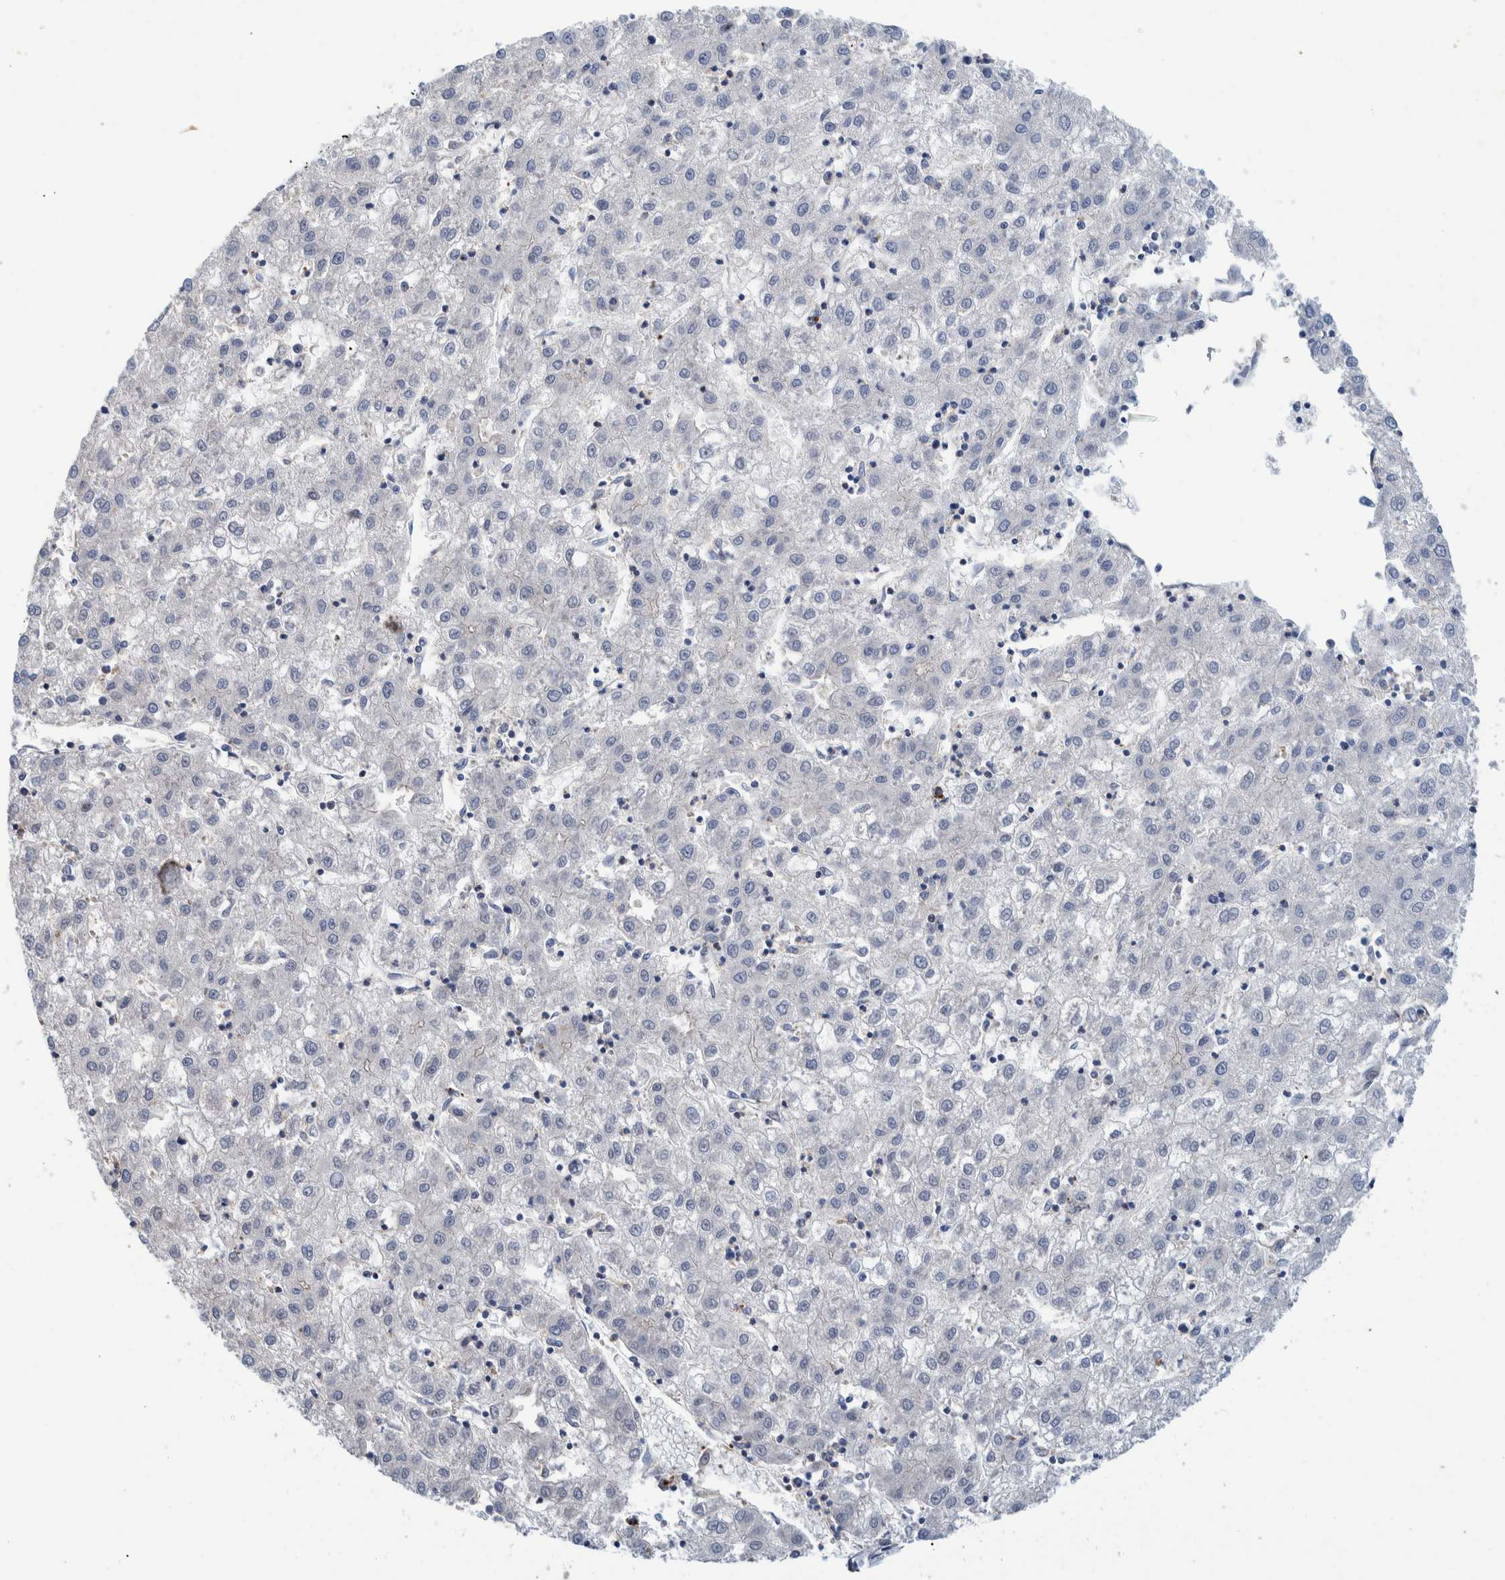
{"staining": {"intensity": "negative", "quantity": "none", "location": "none"}, "tissue": "liver cancer", "cell_type": "Tumor cells", "image_type": "cancer", "snomed": [{"axis": "morphology", "description": "Carcinoma, Hepatocellular, NOS"}, {"axis": "topography", "description": "Liver"}], "caption": "Micrograph shows no protein staining in tumor cells of liver cancer (hepatocellular carcinoma) tissue.", "gene": "MKS1", "patient": {"sex": "male", "age": 72}}